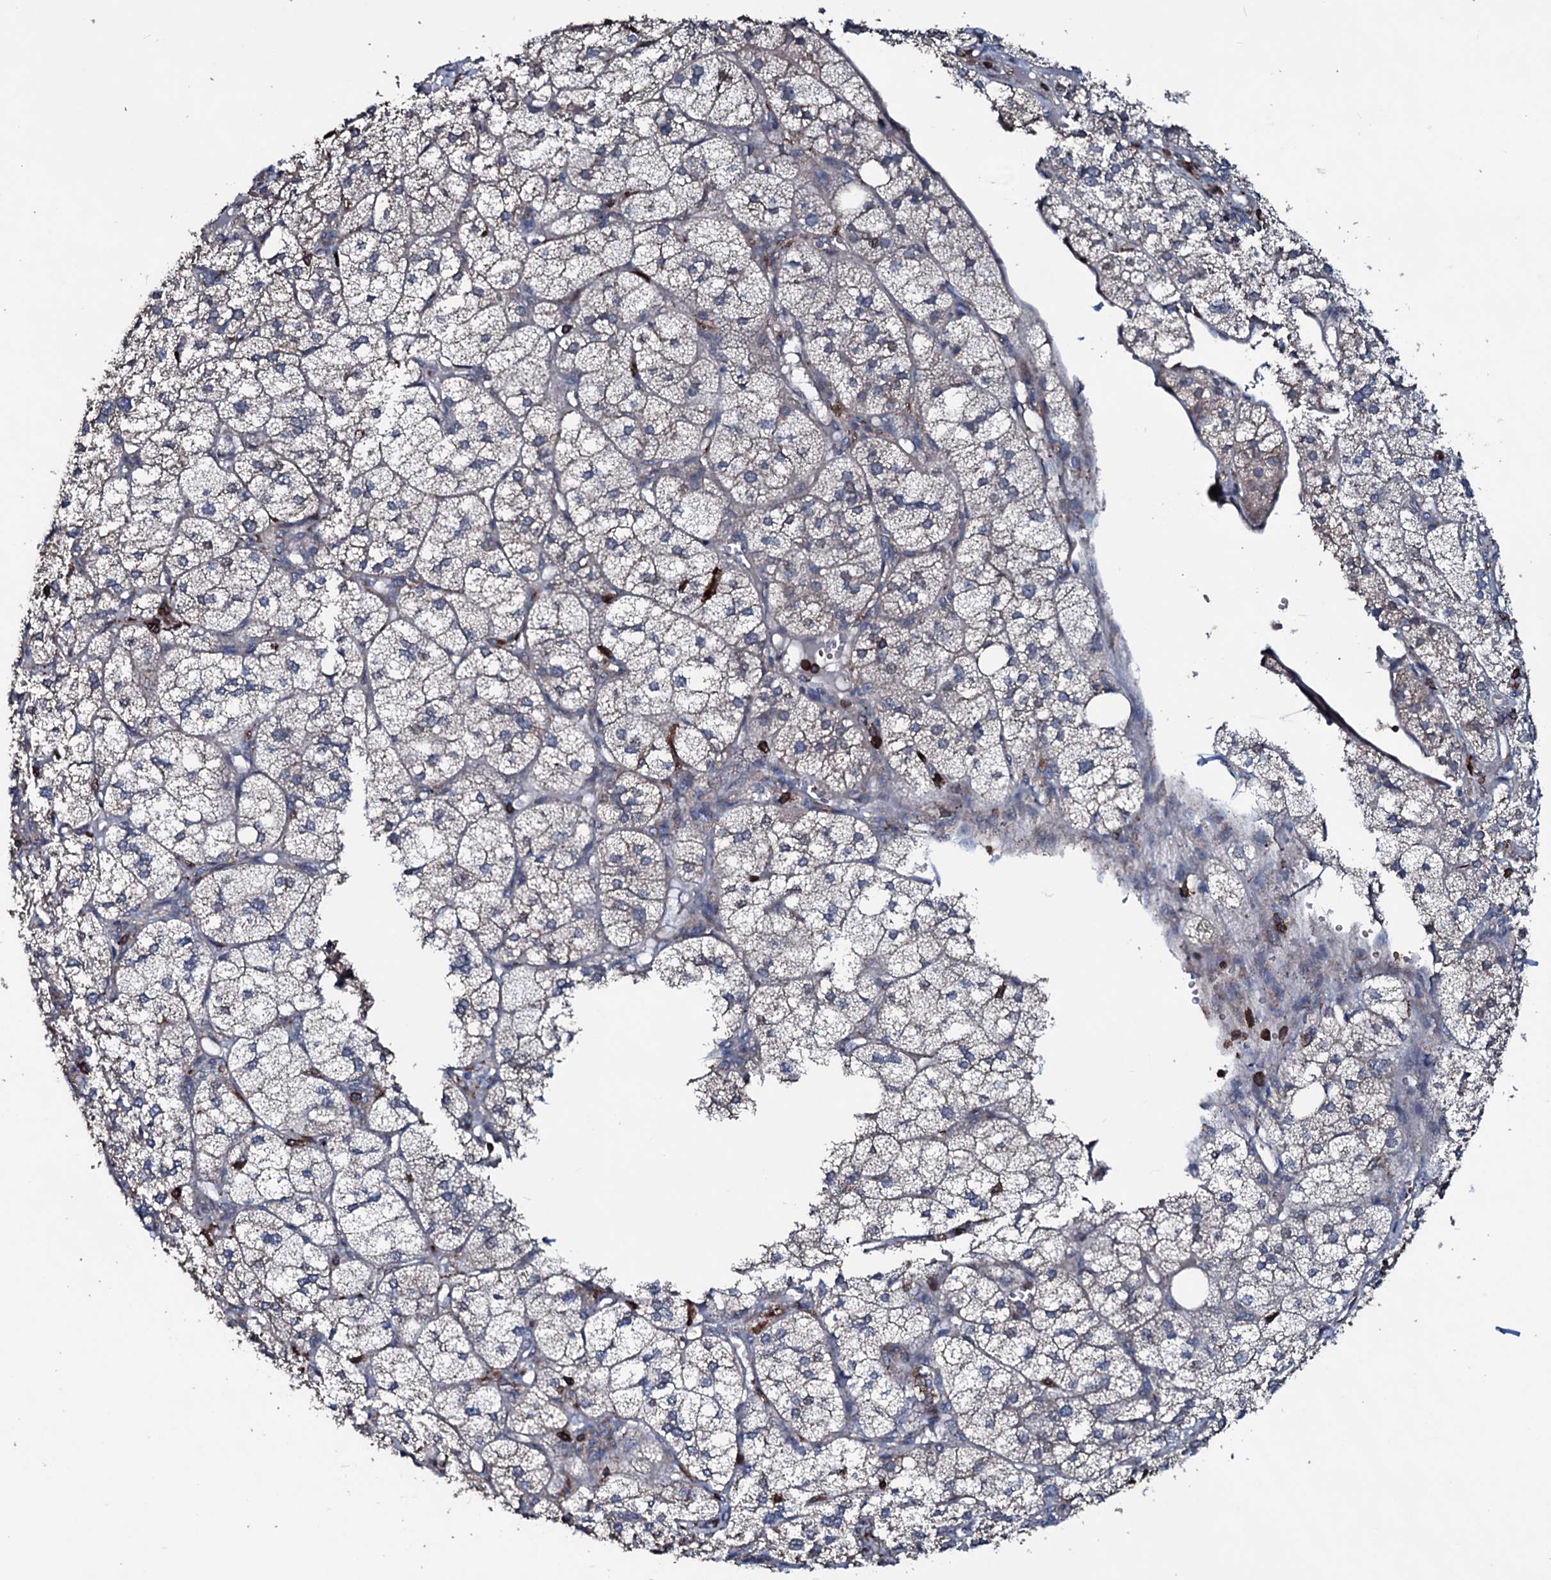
{"staining": {"intensity": "moderate", "quantity": "25%-75%", "location": "cytoplasmic/membranous"}, "tissue": "adrenal gland", "cell_type": "Glandular cells", "image_type": "normal", "snomed": [{"axis": "morphology", "description": "Normal tissue, NOS"}, {"axis": "topography", "description": "Adrenal gland"}], "caption": "IHC of normal human adrenal gland demonstrates medium levels of moderate cytoplasmic/membranous positivity in approximately 25%-75% of glandular cells. The staining is performed using DAB brown chromogen to label protein expression. The nuclei are counter-stained blue using hematoxylin.", "gene": "OGFOD2", "patient": {"sex": "female", "age": 61}}